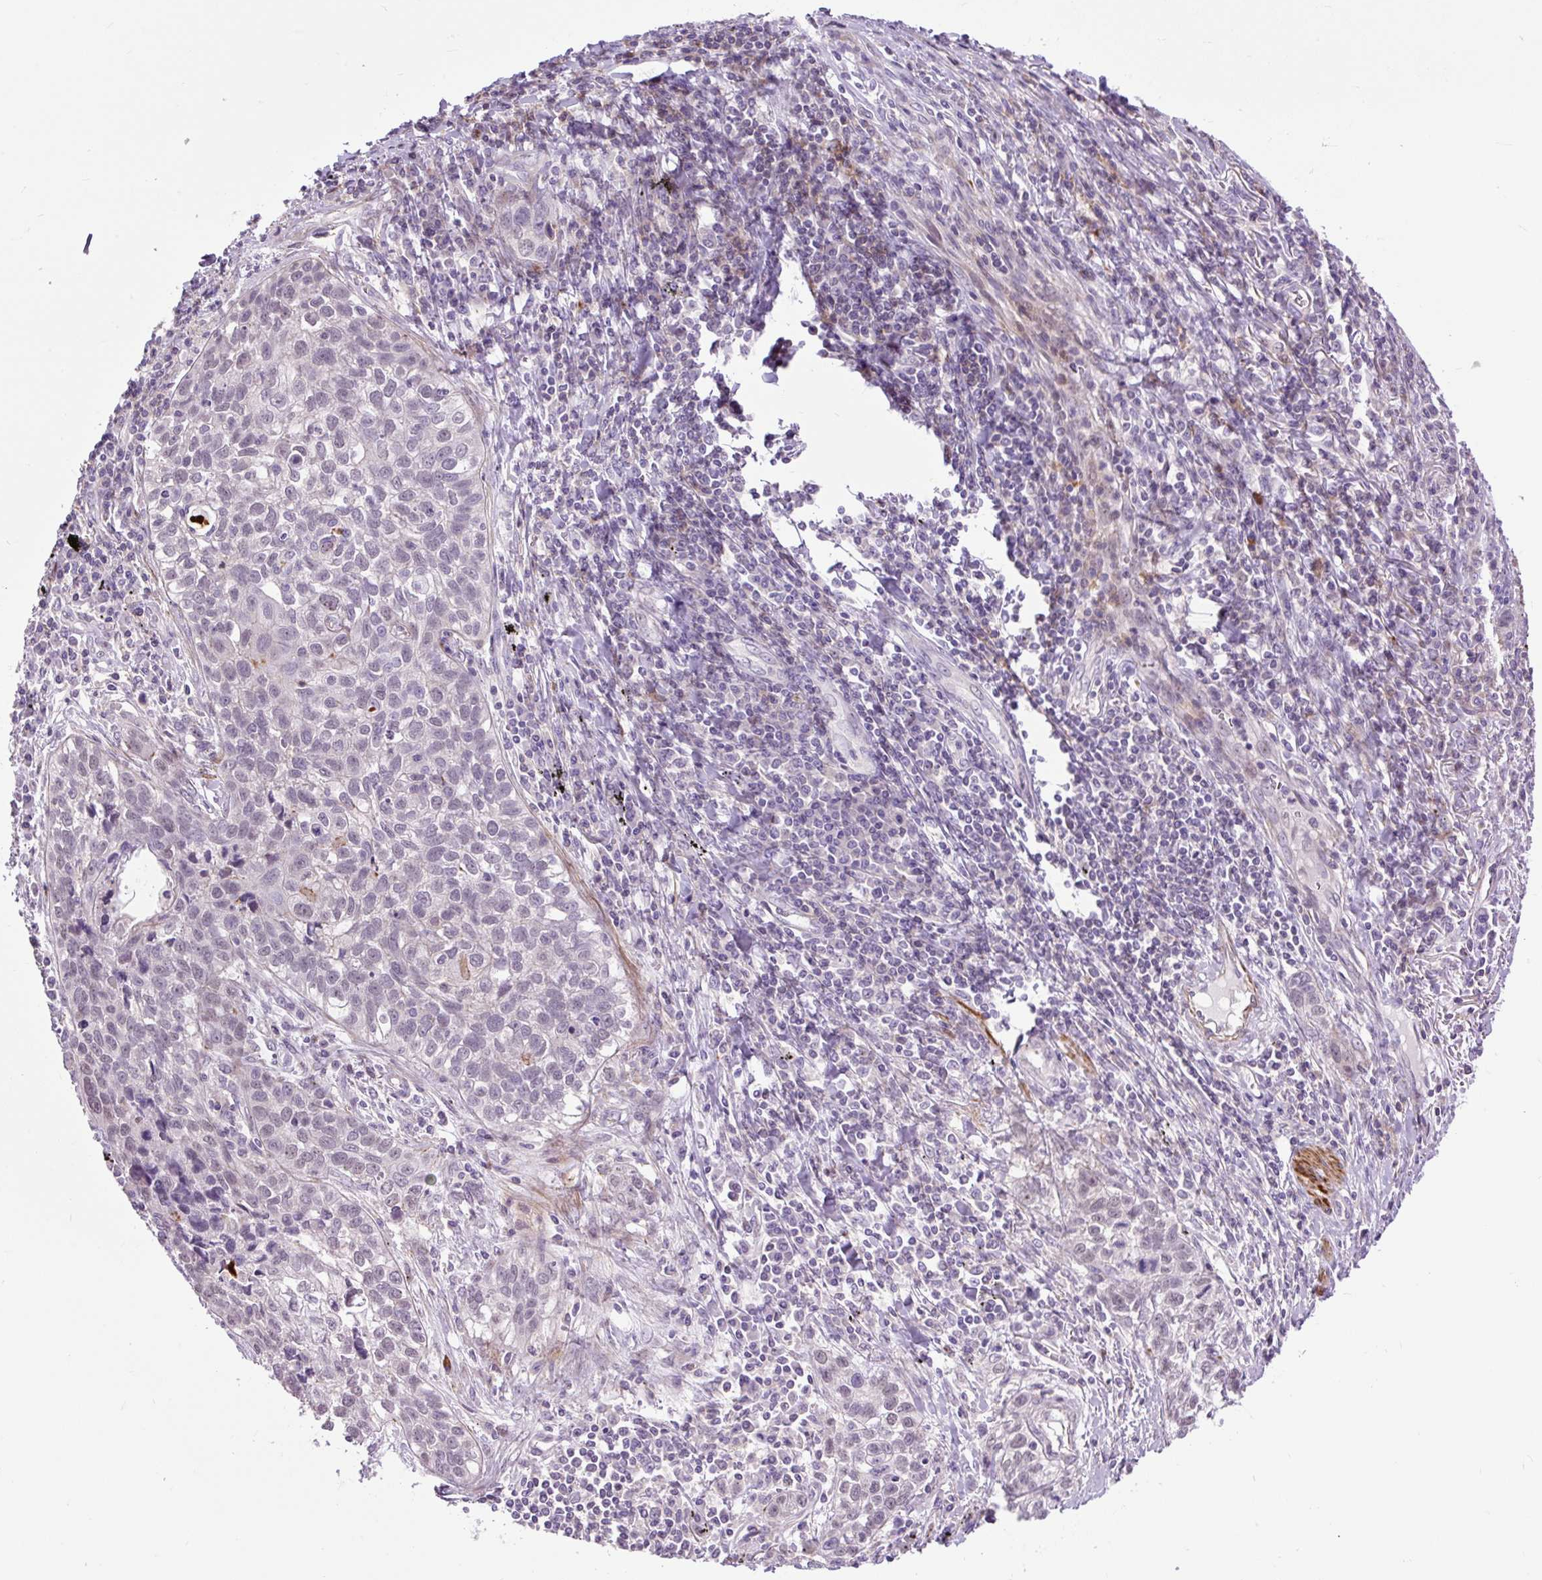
{"staining": {"intensity": "negative", "quantity": "none", "location": "none"}, "tissue": "lung cancer", "cell_type": "Tumor cells", "image_type": "cancer", "snomed": [{"axis": "morphology", "description": "Squamous cell carcinoma, NOS"}, {"axis": "topography", "description": "Lung"}], "caption": "Immunohistochemistry of lung cancer demonstrates no staining in tumor cells.", "gene": "ZNF197", "patient": {"sex": "male", "age": 74}}